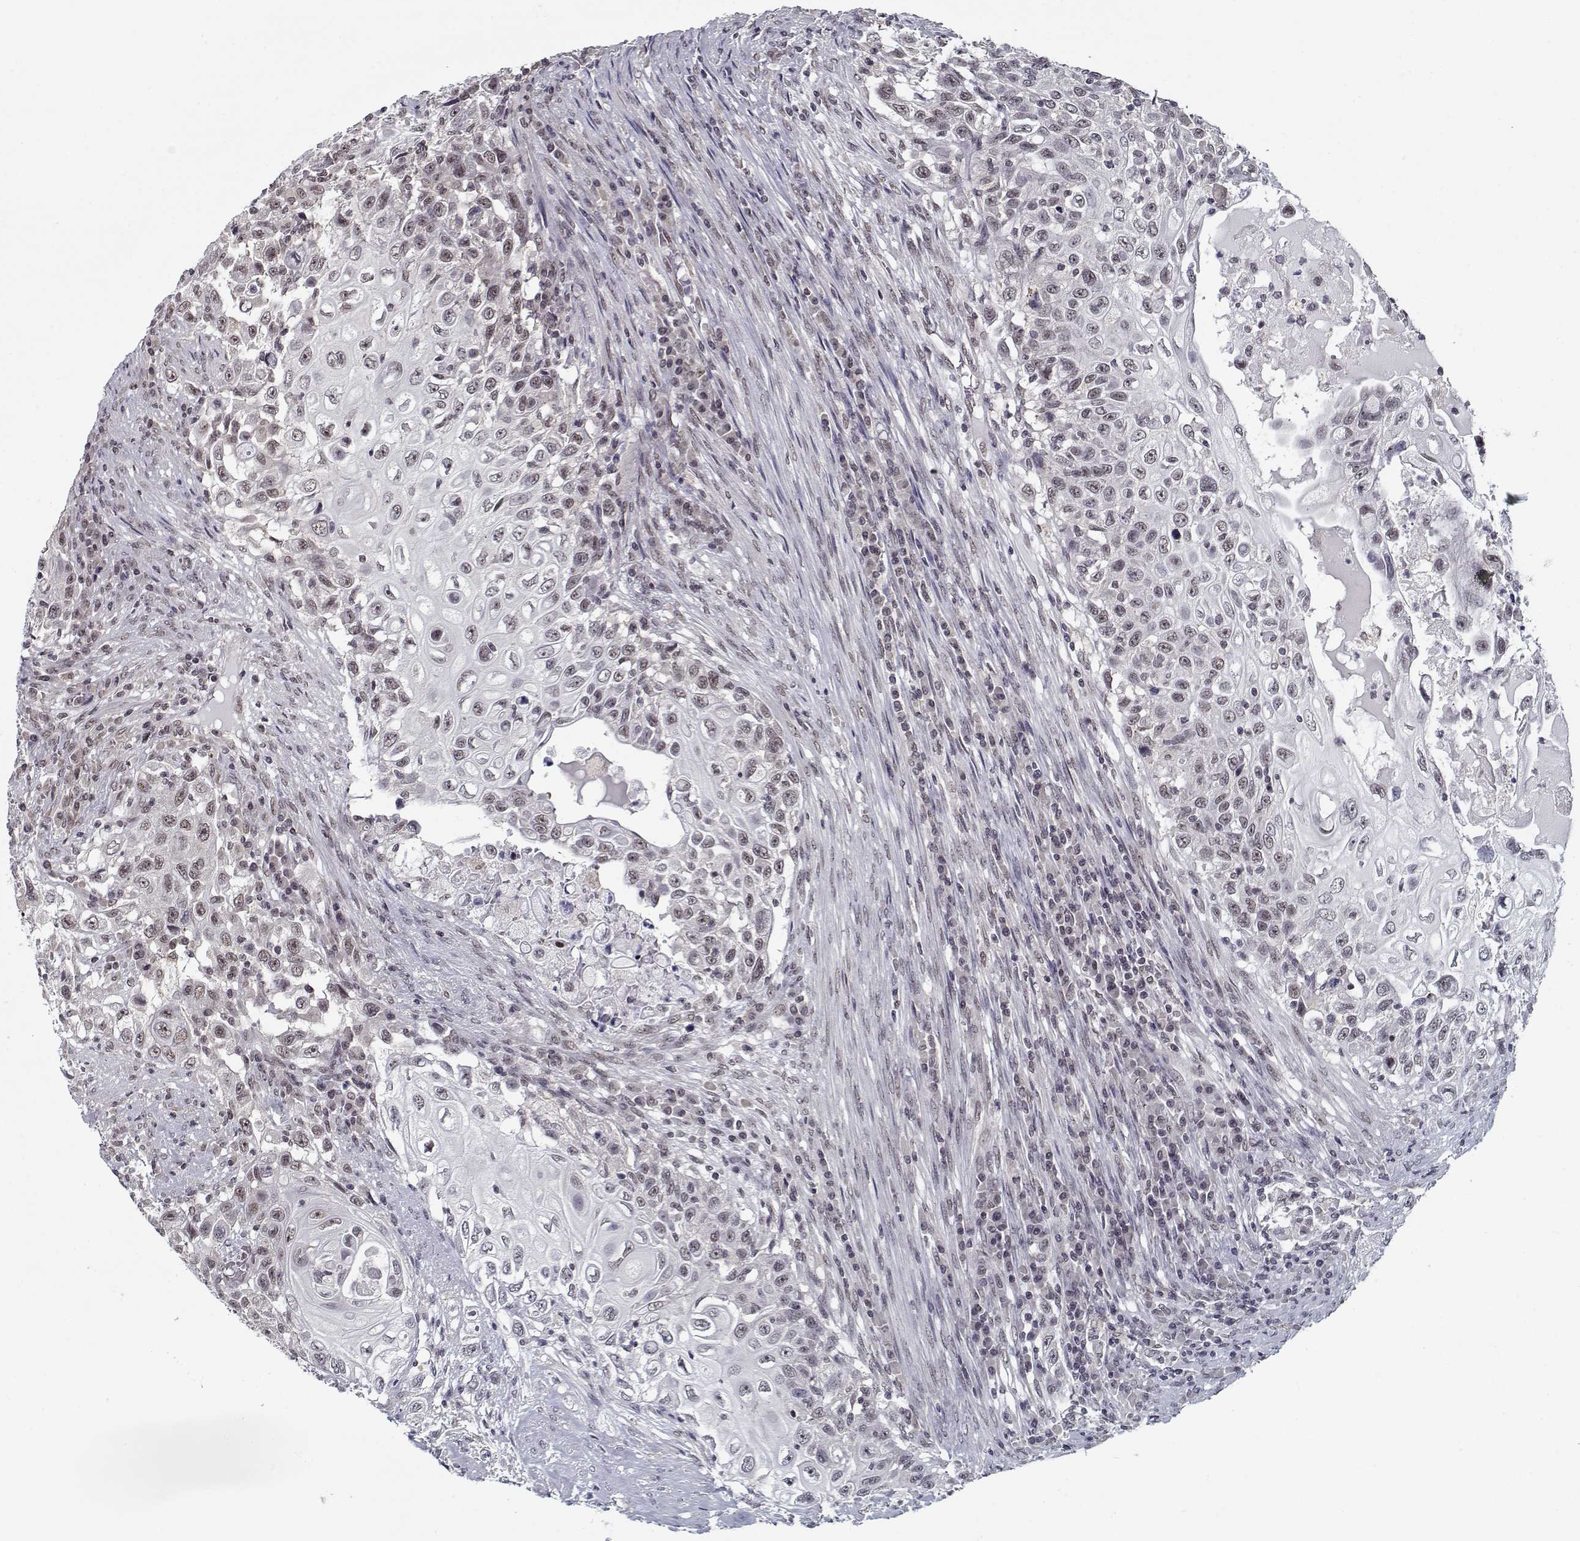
{"staining": {"intensity": "negative", "quantity": "none", "location": "none"}, "tissue": "urothelial cancer", "cell_type": "Tumor cells", "image_type": "cancer", "snomed": [{"axis": "morphology", "description": "Urothelial carcinoma, High grade"}, {"axis": "topography", "description": "Urinary bladder"}], "caption": "The micrograph displays no staining of tumor cells in urothelial cancer.", "gene": "TESPA1", "patient": {"sex": "female", "age": 56}}